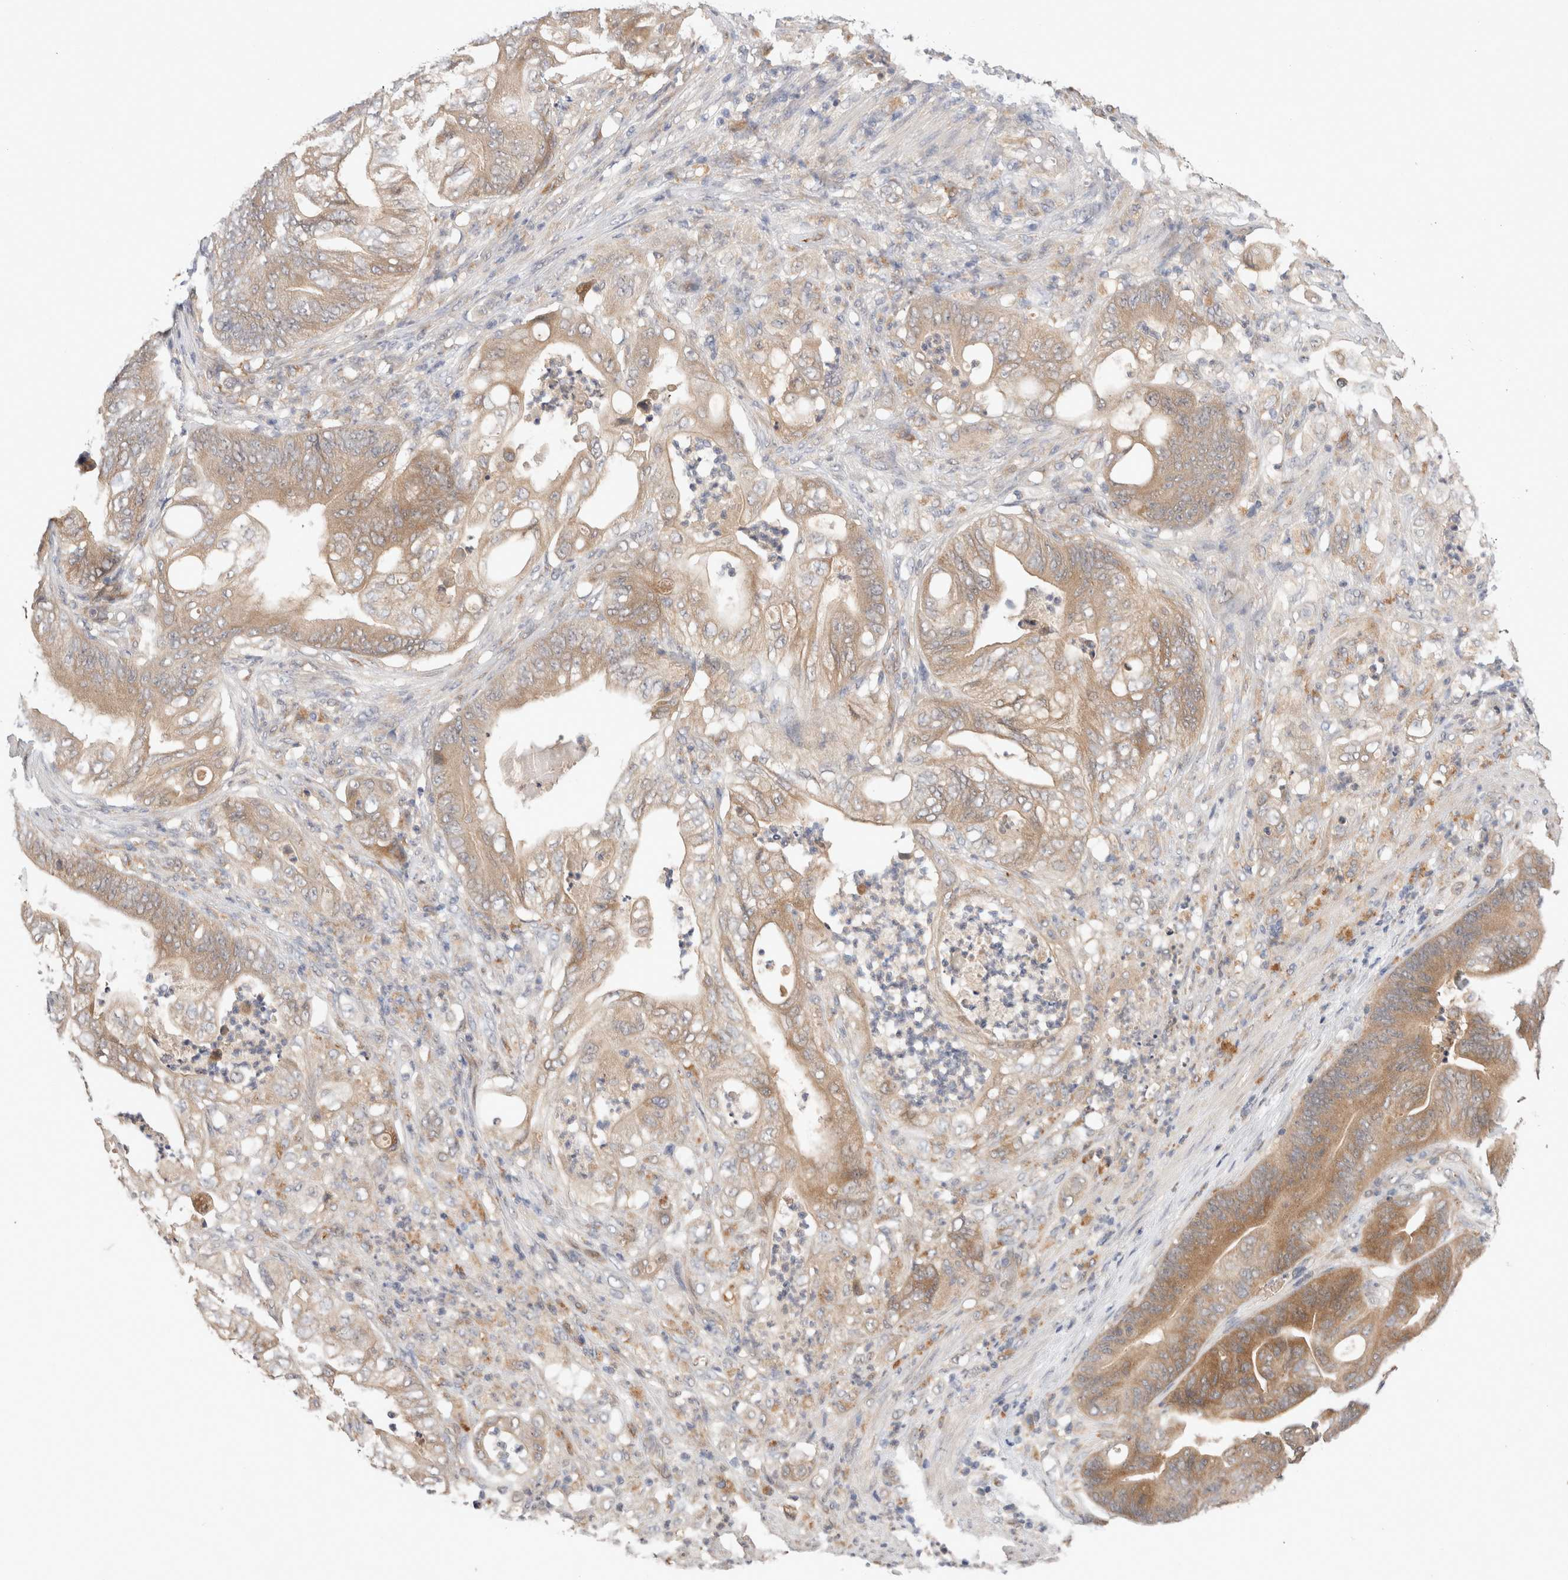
{"staining": {"intensity": "moderate", "quantity": ">75%", "location": "cytoplasmic/membranous"}, "tissue": "stomach cancer", "cell_type": "Tumor cells", "image_type": "cancer", "snomed": [{"axis": "morphology", "description": "Adenocarcinoma, NOS"}, {"axis": "topography", "description": "Stomach"}], "caption": "Moderate cytoplasmic/membranous staining for a protein is seen in approximately >75% of tumor cells of stomach cancer (adenocarcinoma) using IHC.", "gene": "SGK1", "patient": {"sex": "female", "age": 73}}